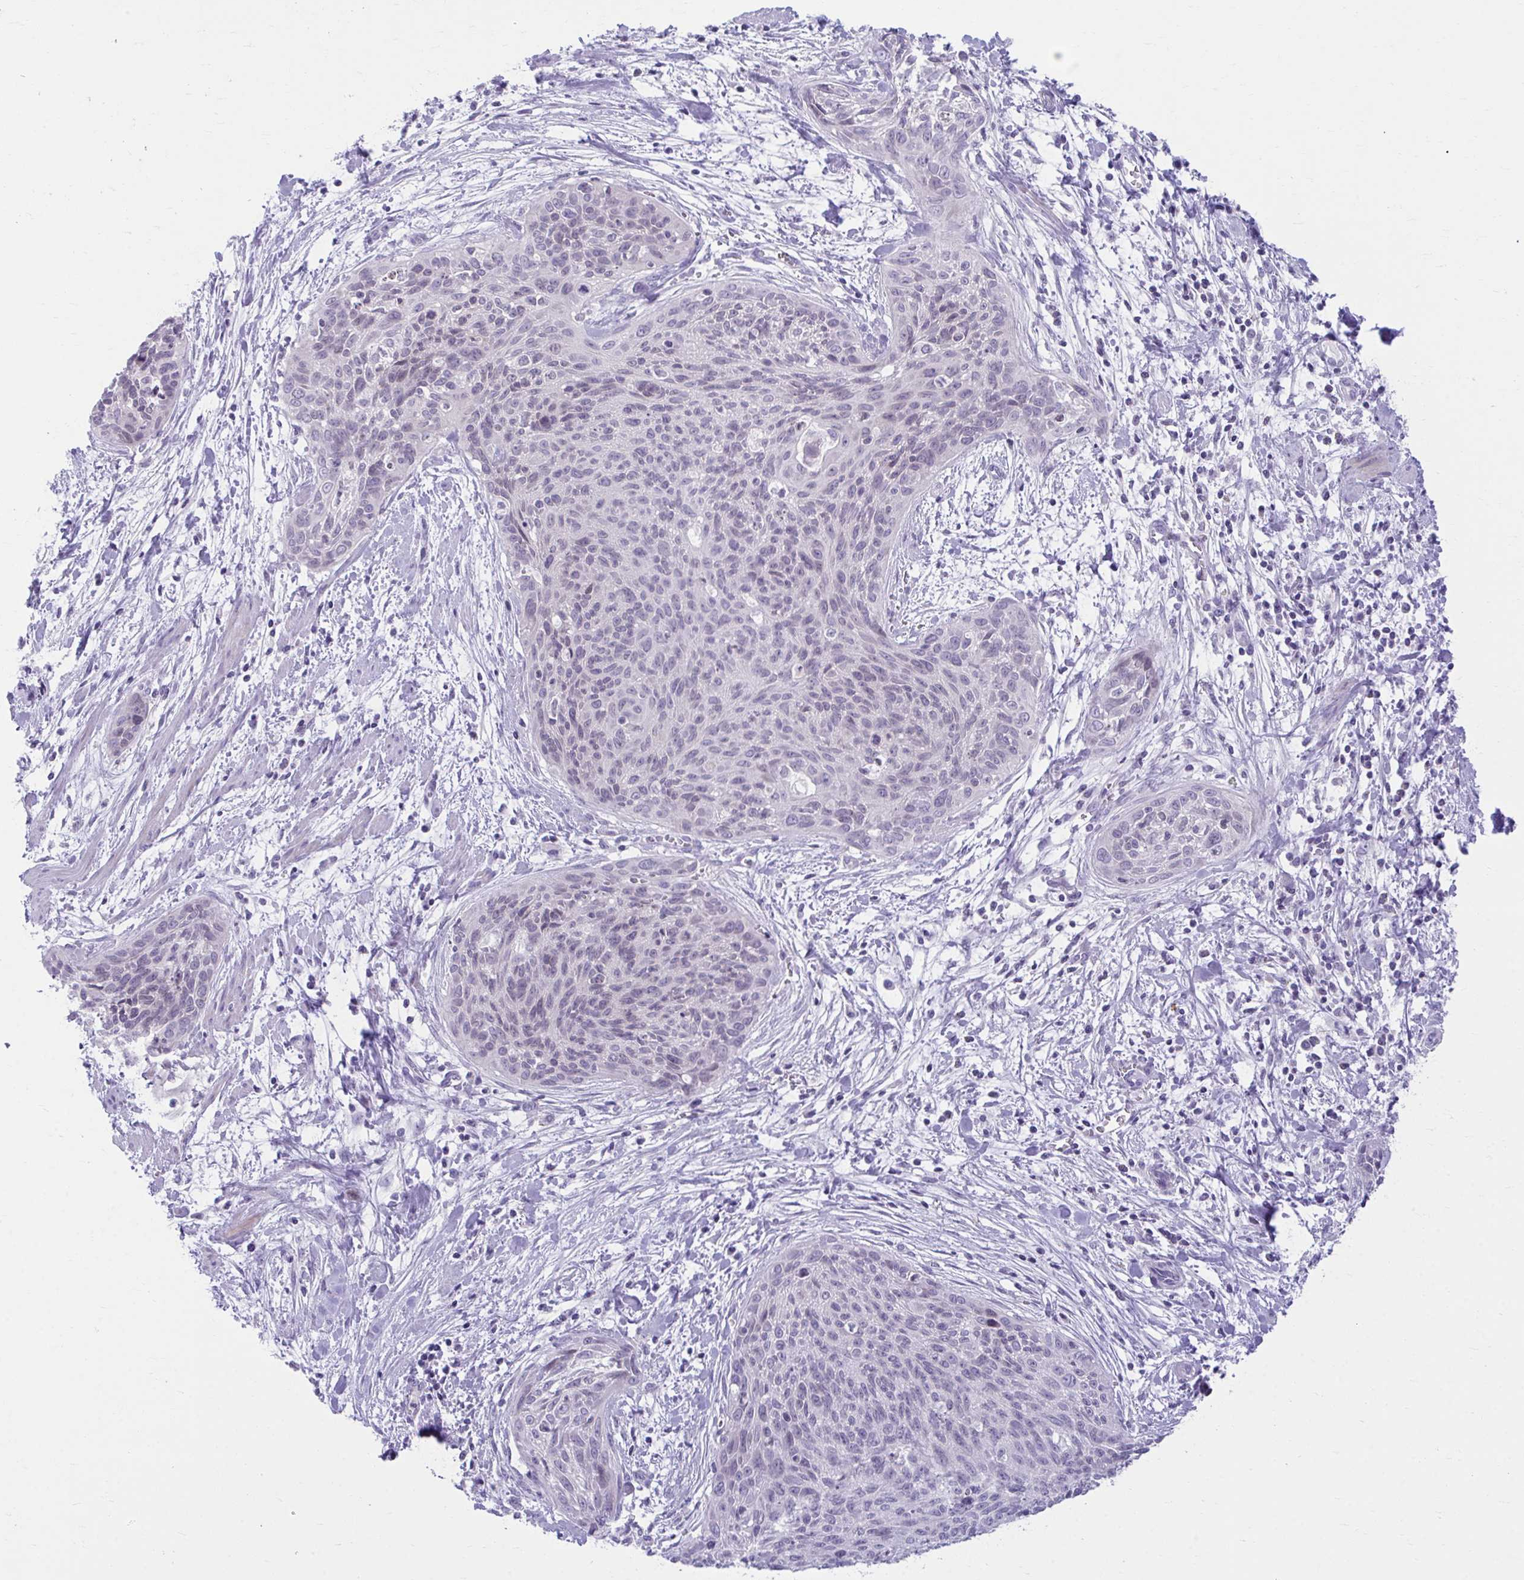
{"staining": {"intensity": "negative", "quantity": "none", "location": "none"}, "tissue": "cervical cancer", "cell_type": "Tumor cells", "image_type": "cancer", "snomed": [{"axis": "morphology", "description": "Squamous cell carcinoma, NOS"}, {"axis": "topography", "description": "Cervix"}], "caption": "High magnification brightfield microscopy of squamous cell carcinoma (cervical) stained with DAB (3,3'-diaminobenzidine) (brown) and counterstained with hematoxylin (blue): tumor cells show no significant staining. The staining was performed using DAB to visualize the protein expression in brown, while the nuclei were stained in blue with hematoxylin (Magnification: 20x).", "gene": "OR7A5", "patient": {"sex": "female", "age": 55}}